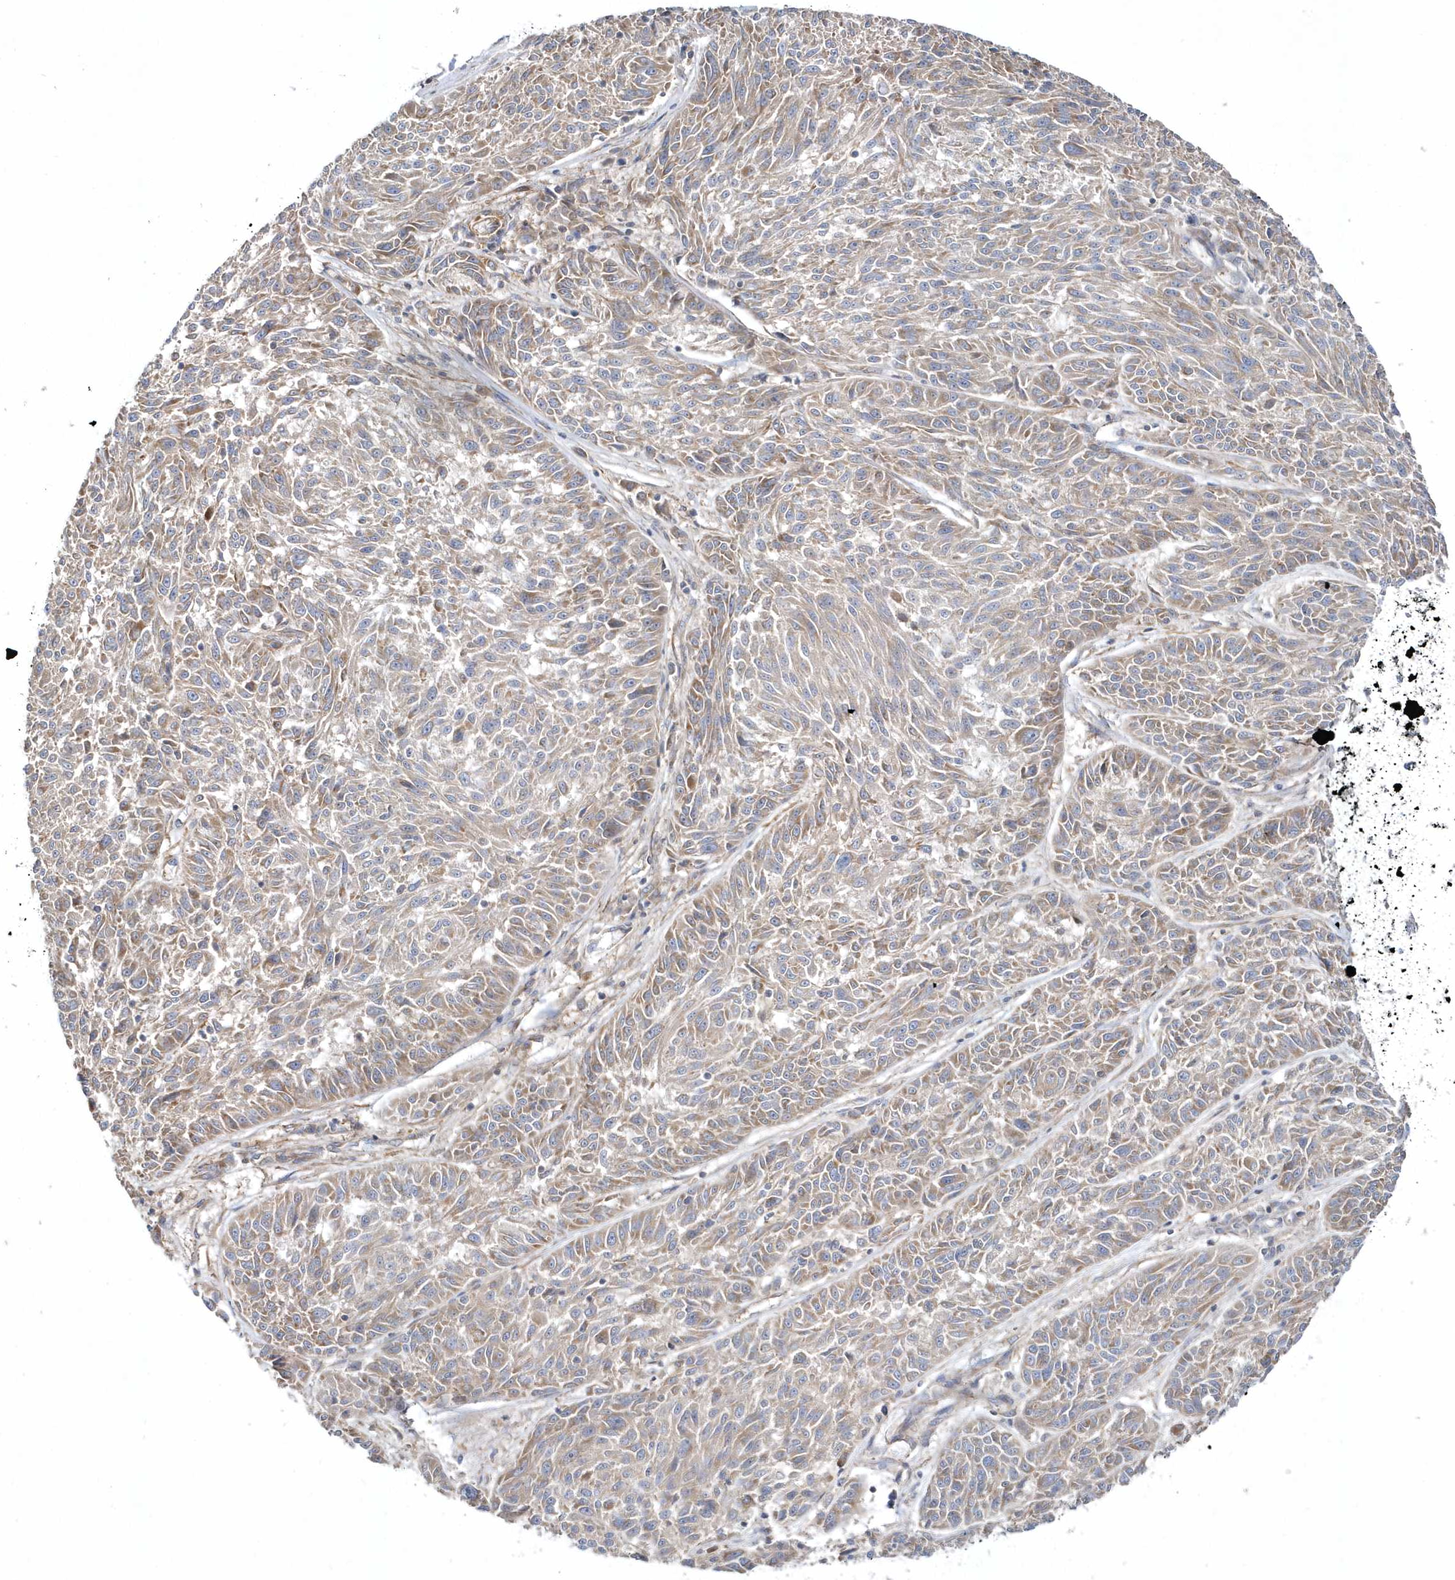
{"staining": {"intensity": "moderate", "quantity": ">75%", "location": "cytoplasmic/membranous"}, "tissue": "melanoma", "cell_type": "Tumor cells", "image_type": "cancer", "snomed": [{"axis": "morphology", "description": "Malignant melanoma, NOS"}, {"axis": "topography", "description": "Skin"}], "caption": "An immunohistochemistry photomicrograph of neoplastic tissue is shown. Protein staining in brown labels moderate cytoplasmic/membranous positivity in melanoma within tumor cells.", "gene": "LEXM", "patient": {"sex": "male", "age": 53}}